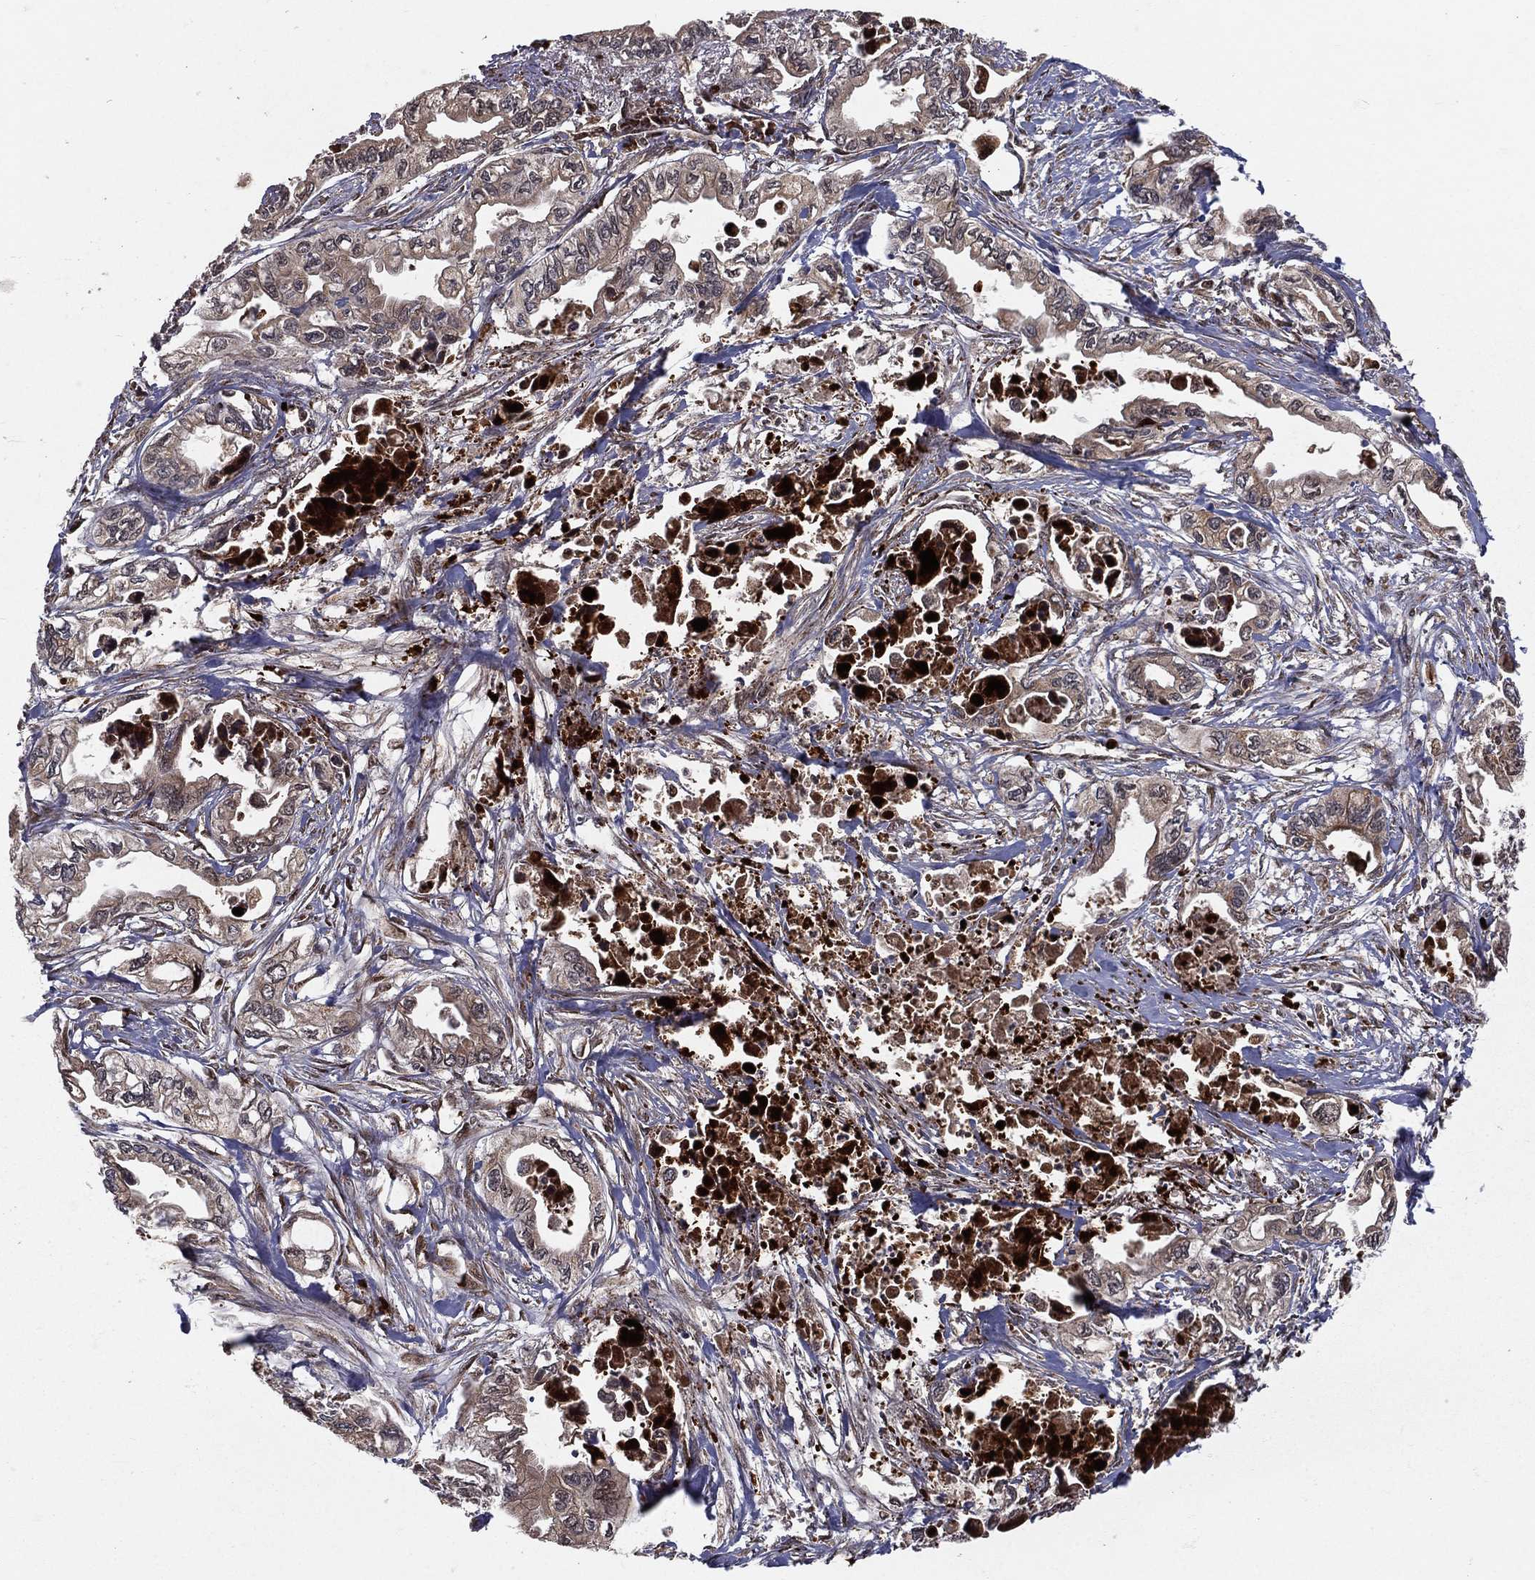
{"staining": {"intensity": "negative", "quantity": "none", "location": "none"}, "tissue": "pancreatic cancer", "cell_type": "Tumor cells", "image_type": "cancer", "snomed": [{"axis": "morphology", "description": "Adenocarcinoma, NOS"}, {"axis": "topography", "description": "Pancreas"}], "caption": "The histopathology image demonstrates no significant positivity in tumor cells of pancreatic cancer.", "gene": "MDM2", "patient": {"sex": "male", "age": 68}}